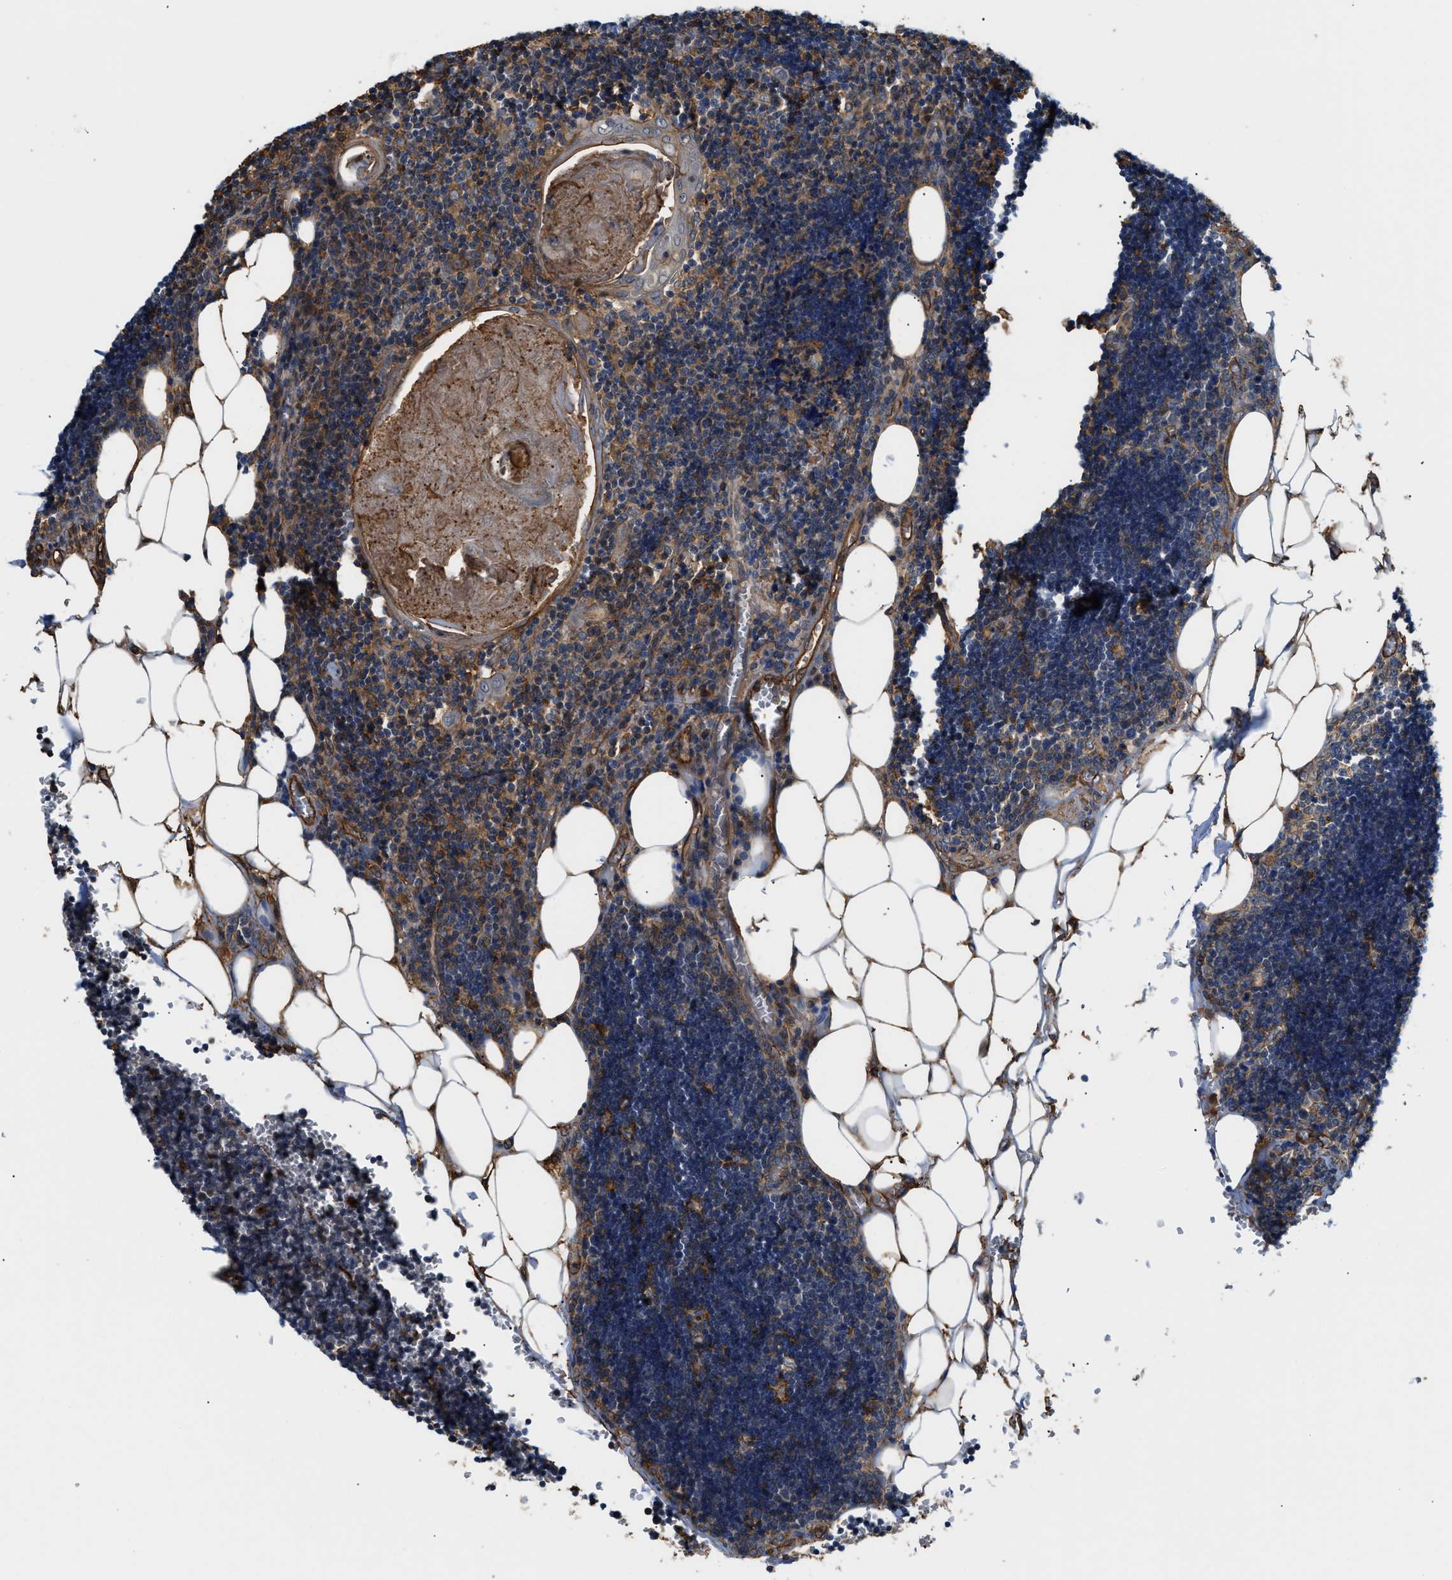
{"staining": {"intensity": "weak", "quantity": "<25%", "location": "cytoplasmic/membranous"}, "tissue": "lymph node", "cell_type": "Germinal center cells", "image_type": "normal", "snomed": [{"axis": "morphology", "description": "Normal tissue, NOS"}, {"axis": "topography", "description": "Lymph node"}], "caption": "Immunohistochemistry (IHC) image of unremarkable human lymph node stained for a protein (brown), which displays no staining in germinal center cells. (Stains: DAB (3,3'-diaminobenzidine) immunohistochemistry with hematoxylin counter stain, Microscopy: brightfield microscopy at high magnification).", "gene": "DDHD2", "patient": {"sex": "male", "age": 33}}